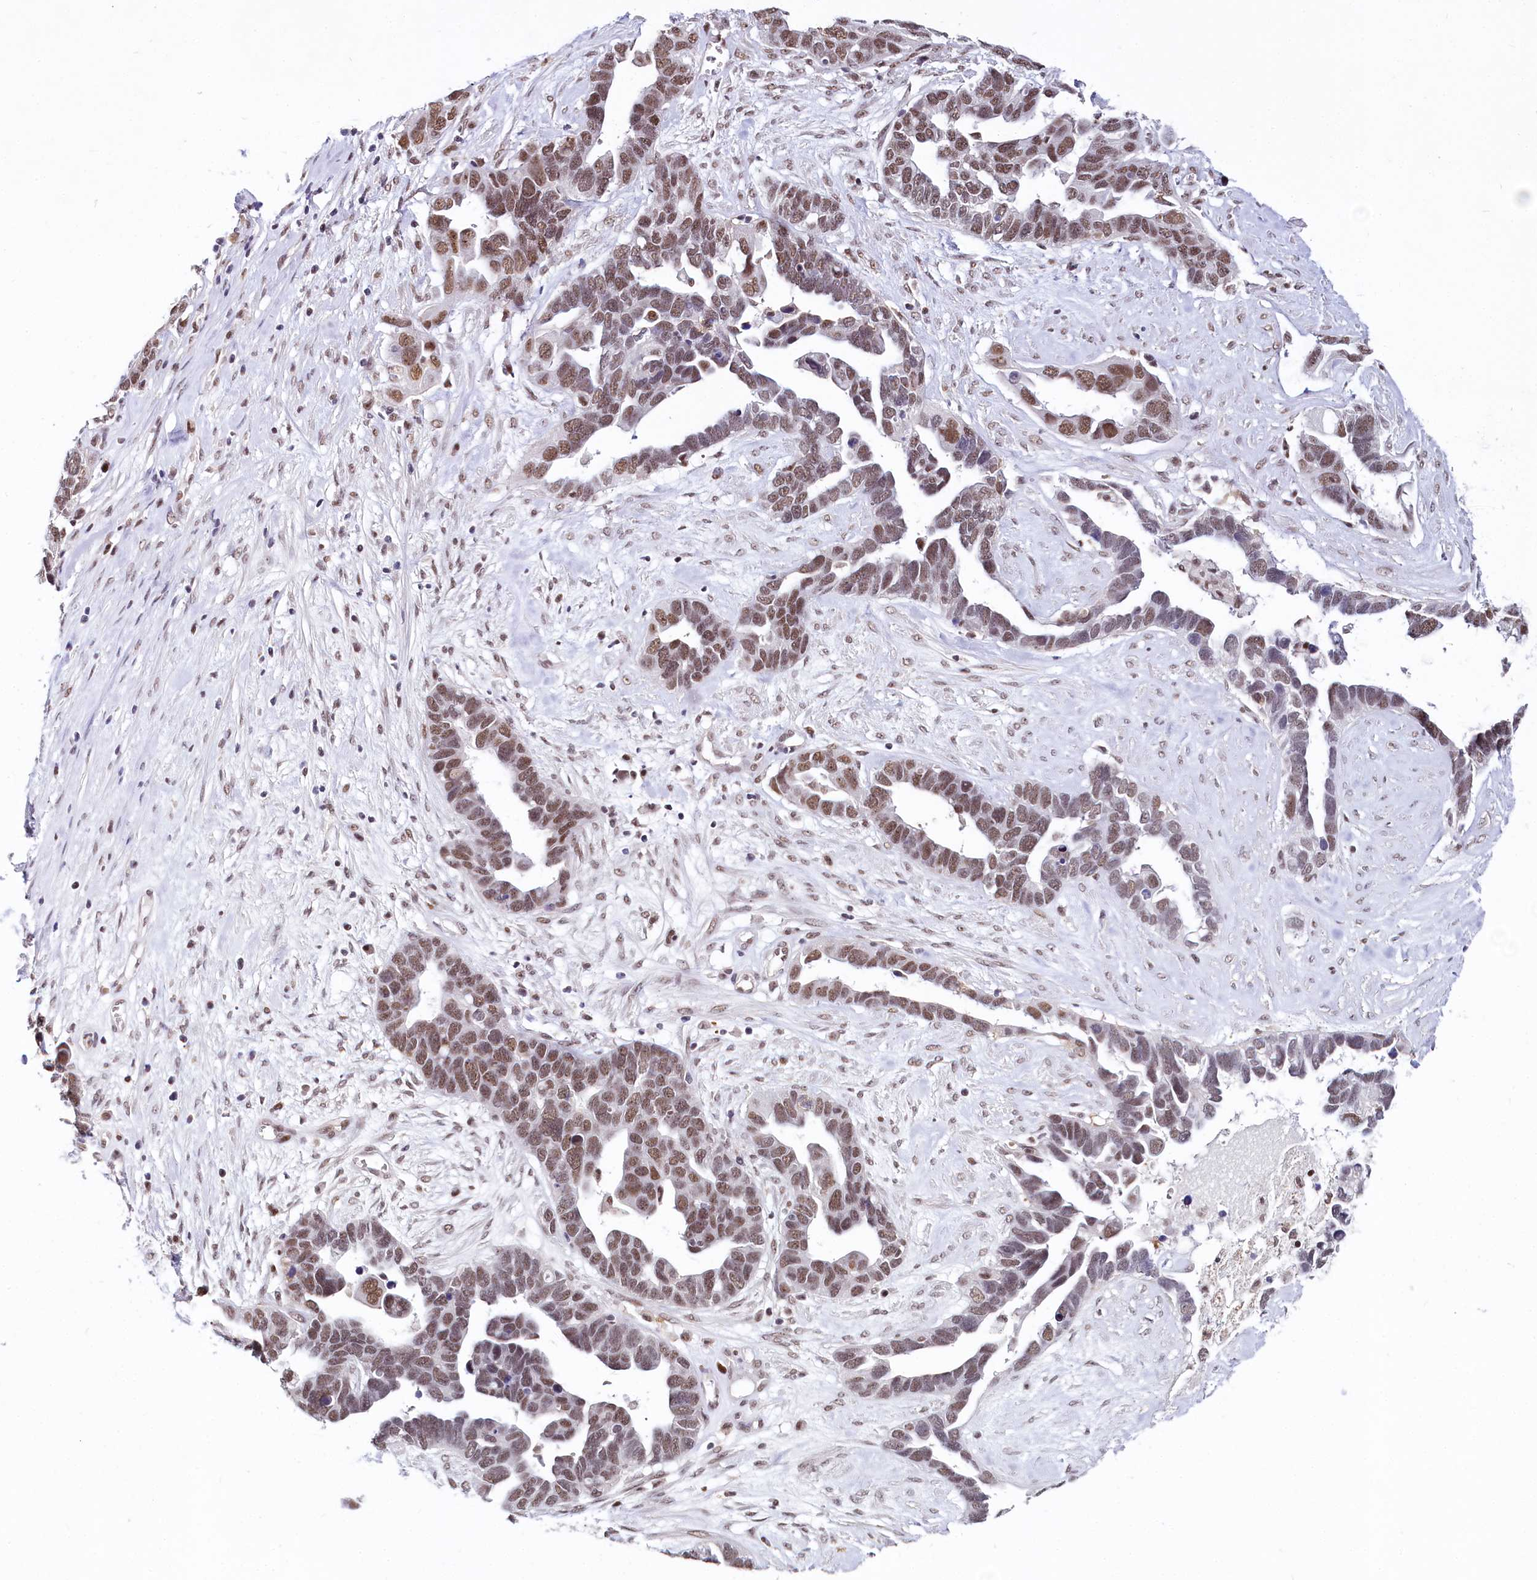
{"staining": {"intensity": "moderate", "quantity": ">75%", "location": "nuclear"}, "tissue": "ovarian cancer", "cell_type": "Tumor cells", "image_type": "cancer", "snomed": [{"axis": "morphology", "description": "Cystadenocarcinoma, serous, NOS"}, {"axis": "topography", "description": "Ovary"}], "caption": "Immunohistochemistry micrograph of human ovarian serous cystadenocarcinoma stained for a protein (brown), which exhibits medium levels of moderate nuclear staining in approximately >75% of tumor cells.", "gene": "SCAF11", "patient": {"sex": "female", "age": 54}}